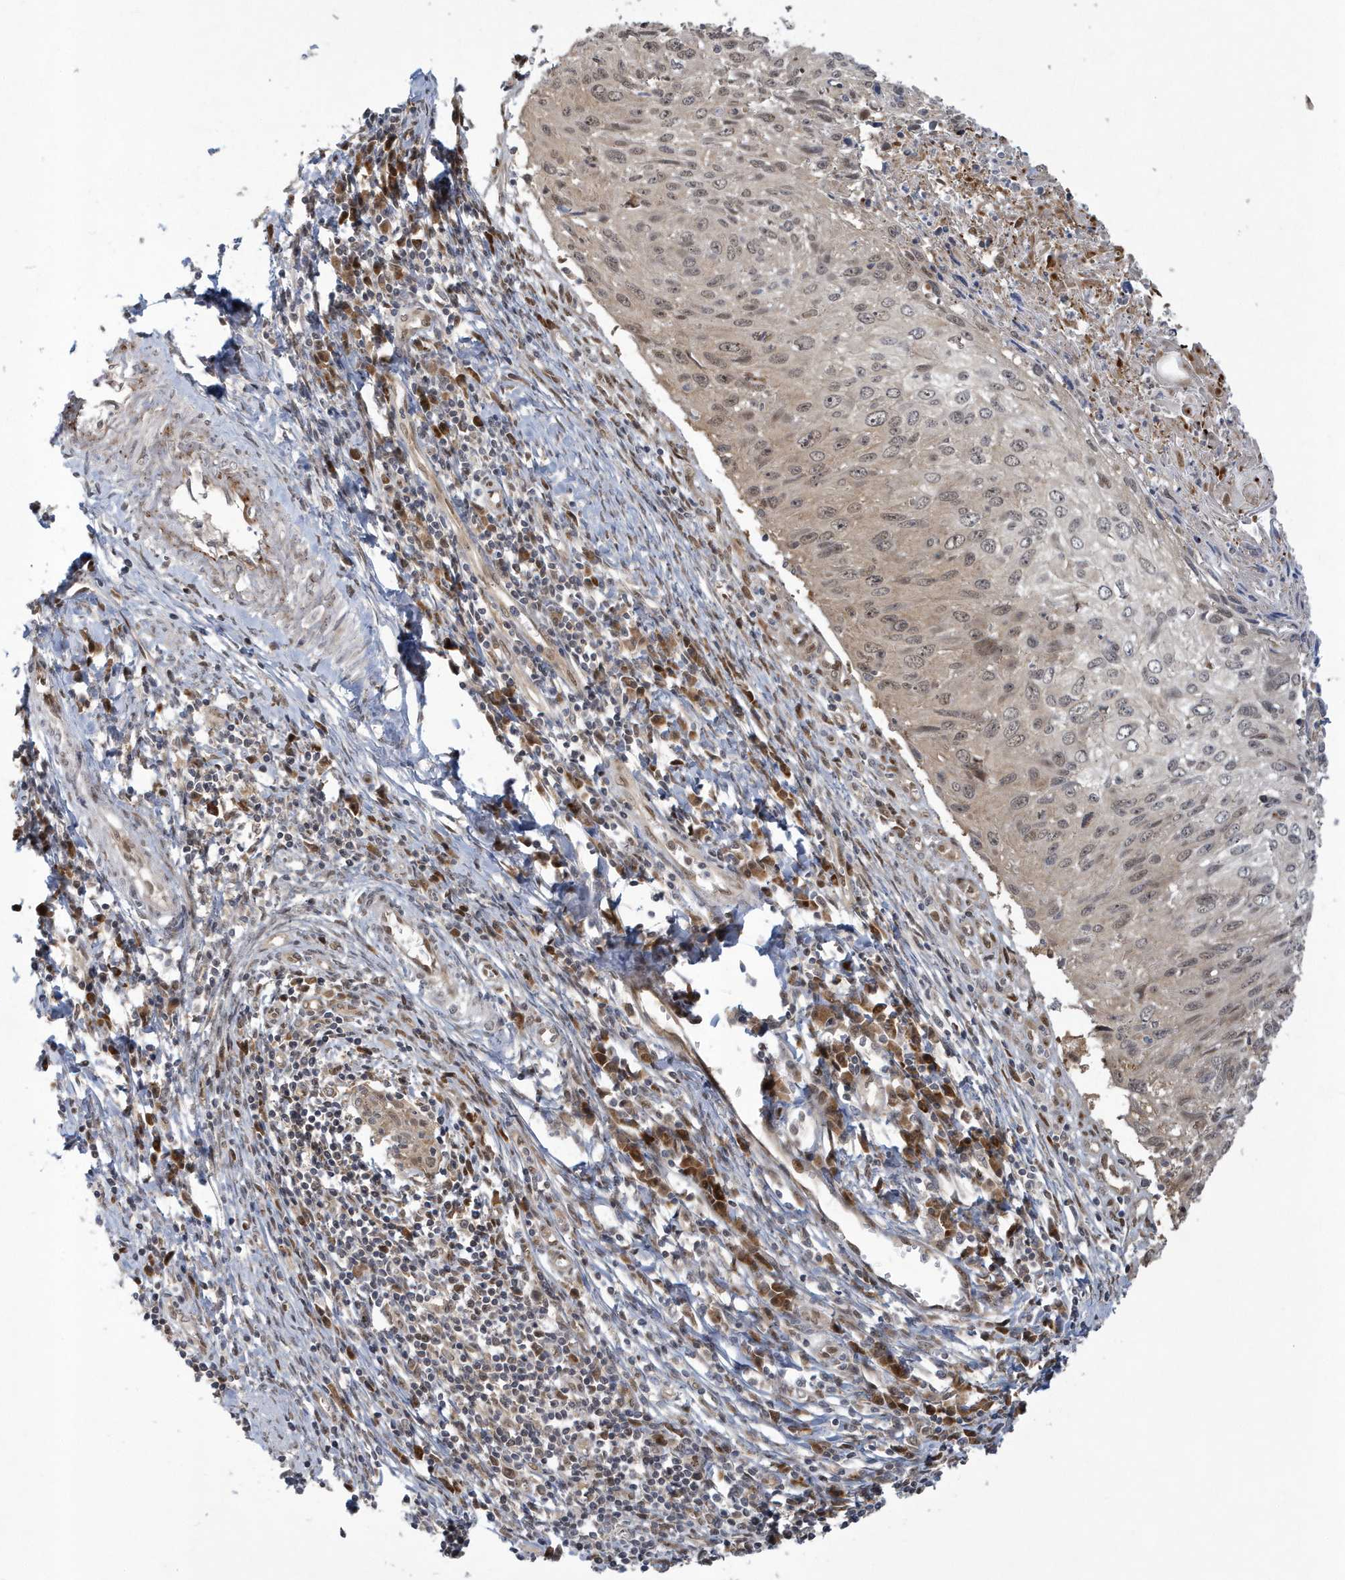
{"staining": {"intensity": "weak", "quantity": "25%-75%", "location": "nuclear"}, "tissue": "cervical cancer", "cell_type": "Tumor cells", "image_type": "cancer", "snomed": [{"axis": "morphology", "description": "Squamous cell carcinoma, NOS"}, {"axis": "topography", "description": "Cervix"}], "caption": "Cervical squamous cell carcinoma tissue demonstrates weak nuclear positivity in about 25%-75% of tumor cells, visualized by immunohistochemistry.", "gene": "ATG4A", "patient": {"sex": "female", "age": 51}}